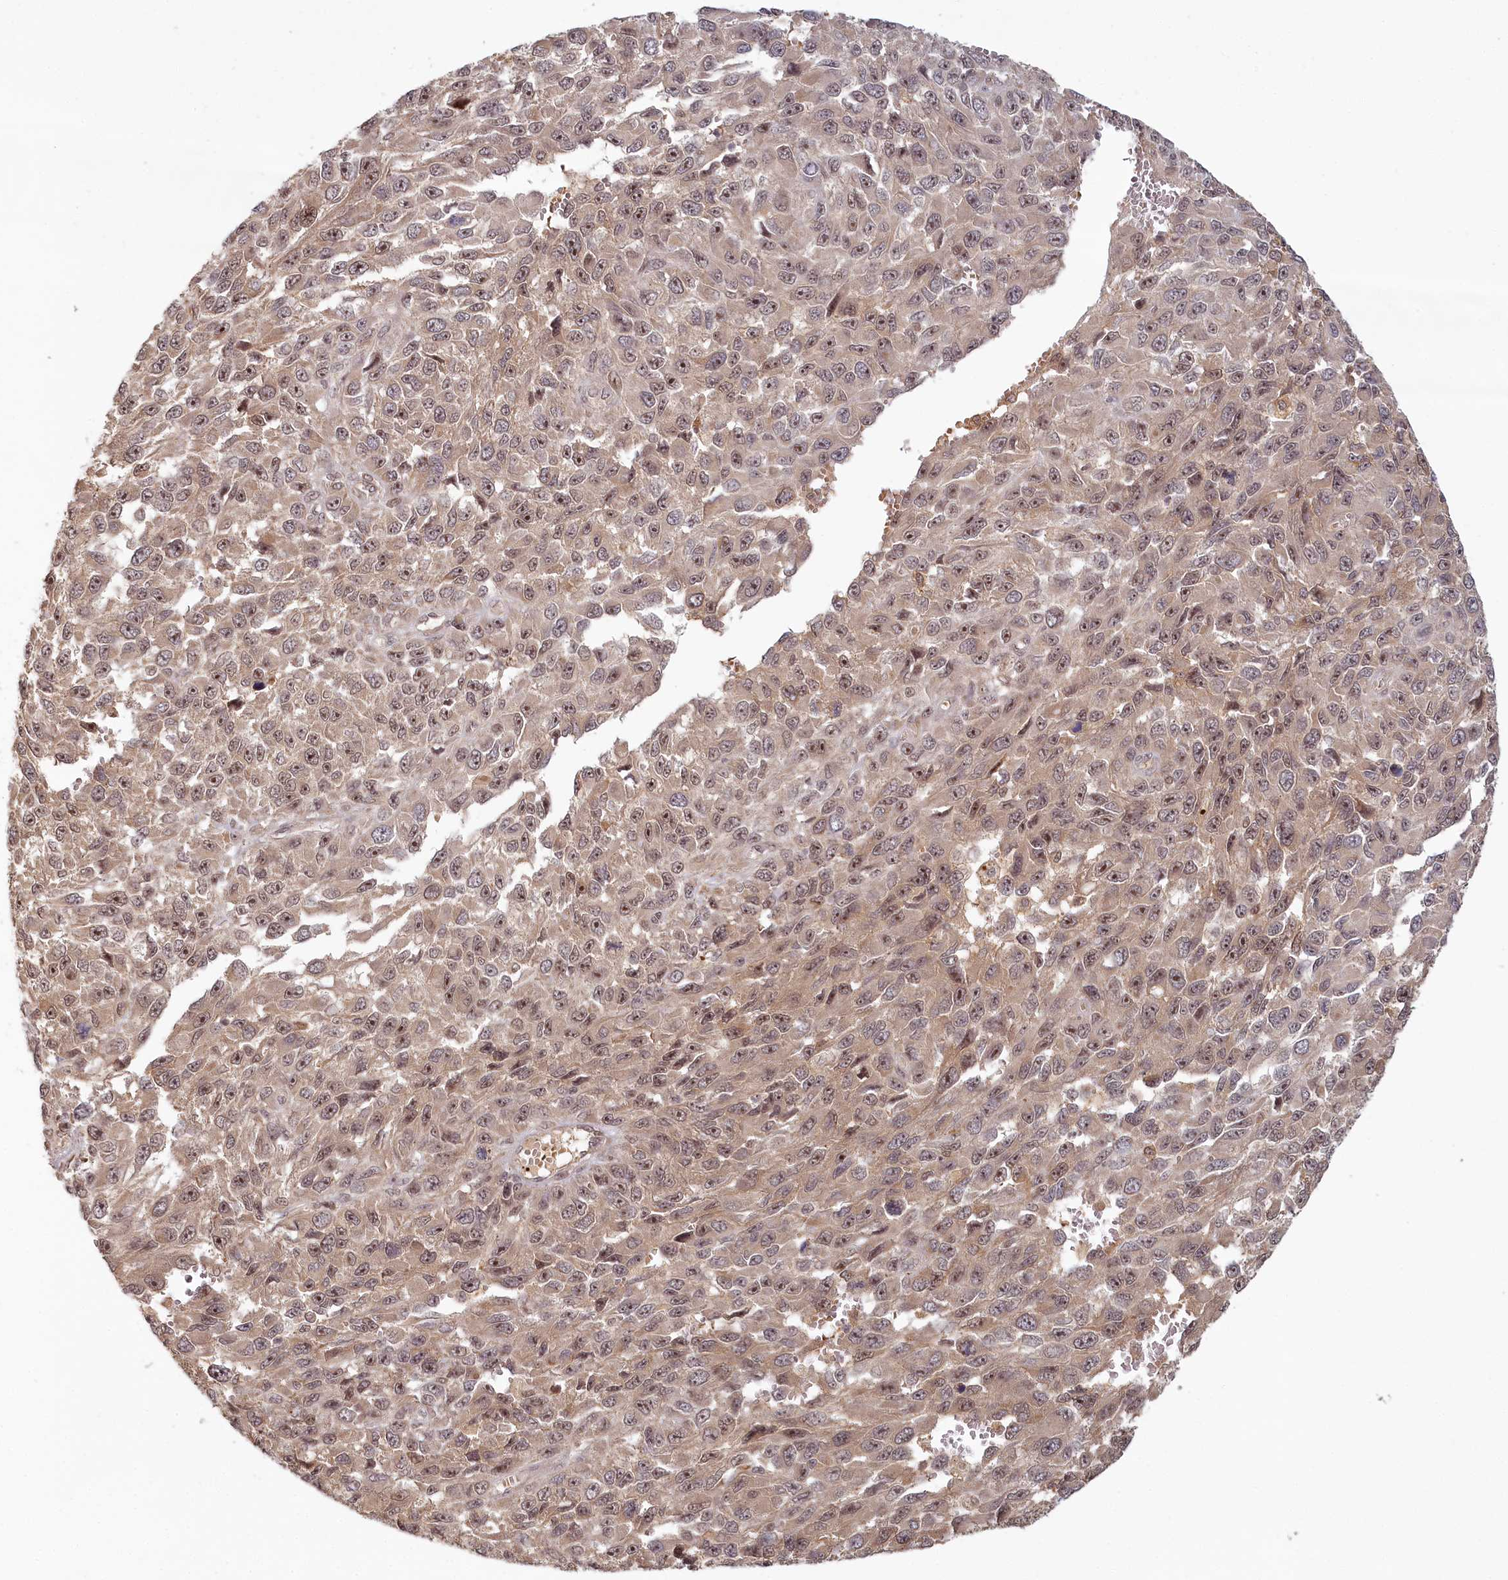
{"staining": {"intensity": "weak", "quantity": ">75%", "location": "cytoplasmic/membranous,nuclear"}, "tissue": "melanoma", "cell_type": "Tumor cells", "image_type": "cancer", "snomed": [{"axis": "morphology", "description": "Normal tissue, NOS"}, {"axis": "morphology", "description": "Malignant melanoma, NOS"}, {"axis": "topography", "description": "Skin"}], "caption": "IHC staining of melanoma, which demonstrates low levels of weak cytoplasmic/membranous and nuclear staining in approximately >75% of tumor cells indicating weak cytoplasmic/membranous and nuclear protein expression. The staining was performed using DAB (brown) for protein detection and nuclei were counterstained in hematoxylin (blue).", "gene": "WAPL", "patient": {"sex": "female", "age": 96}}